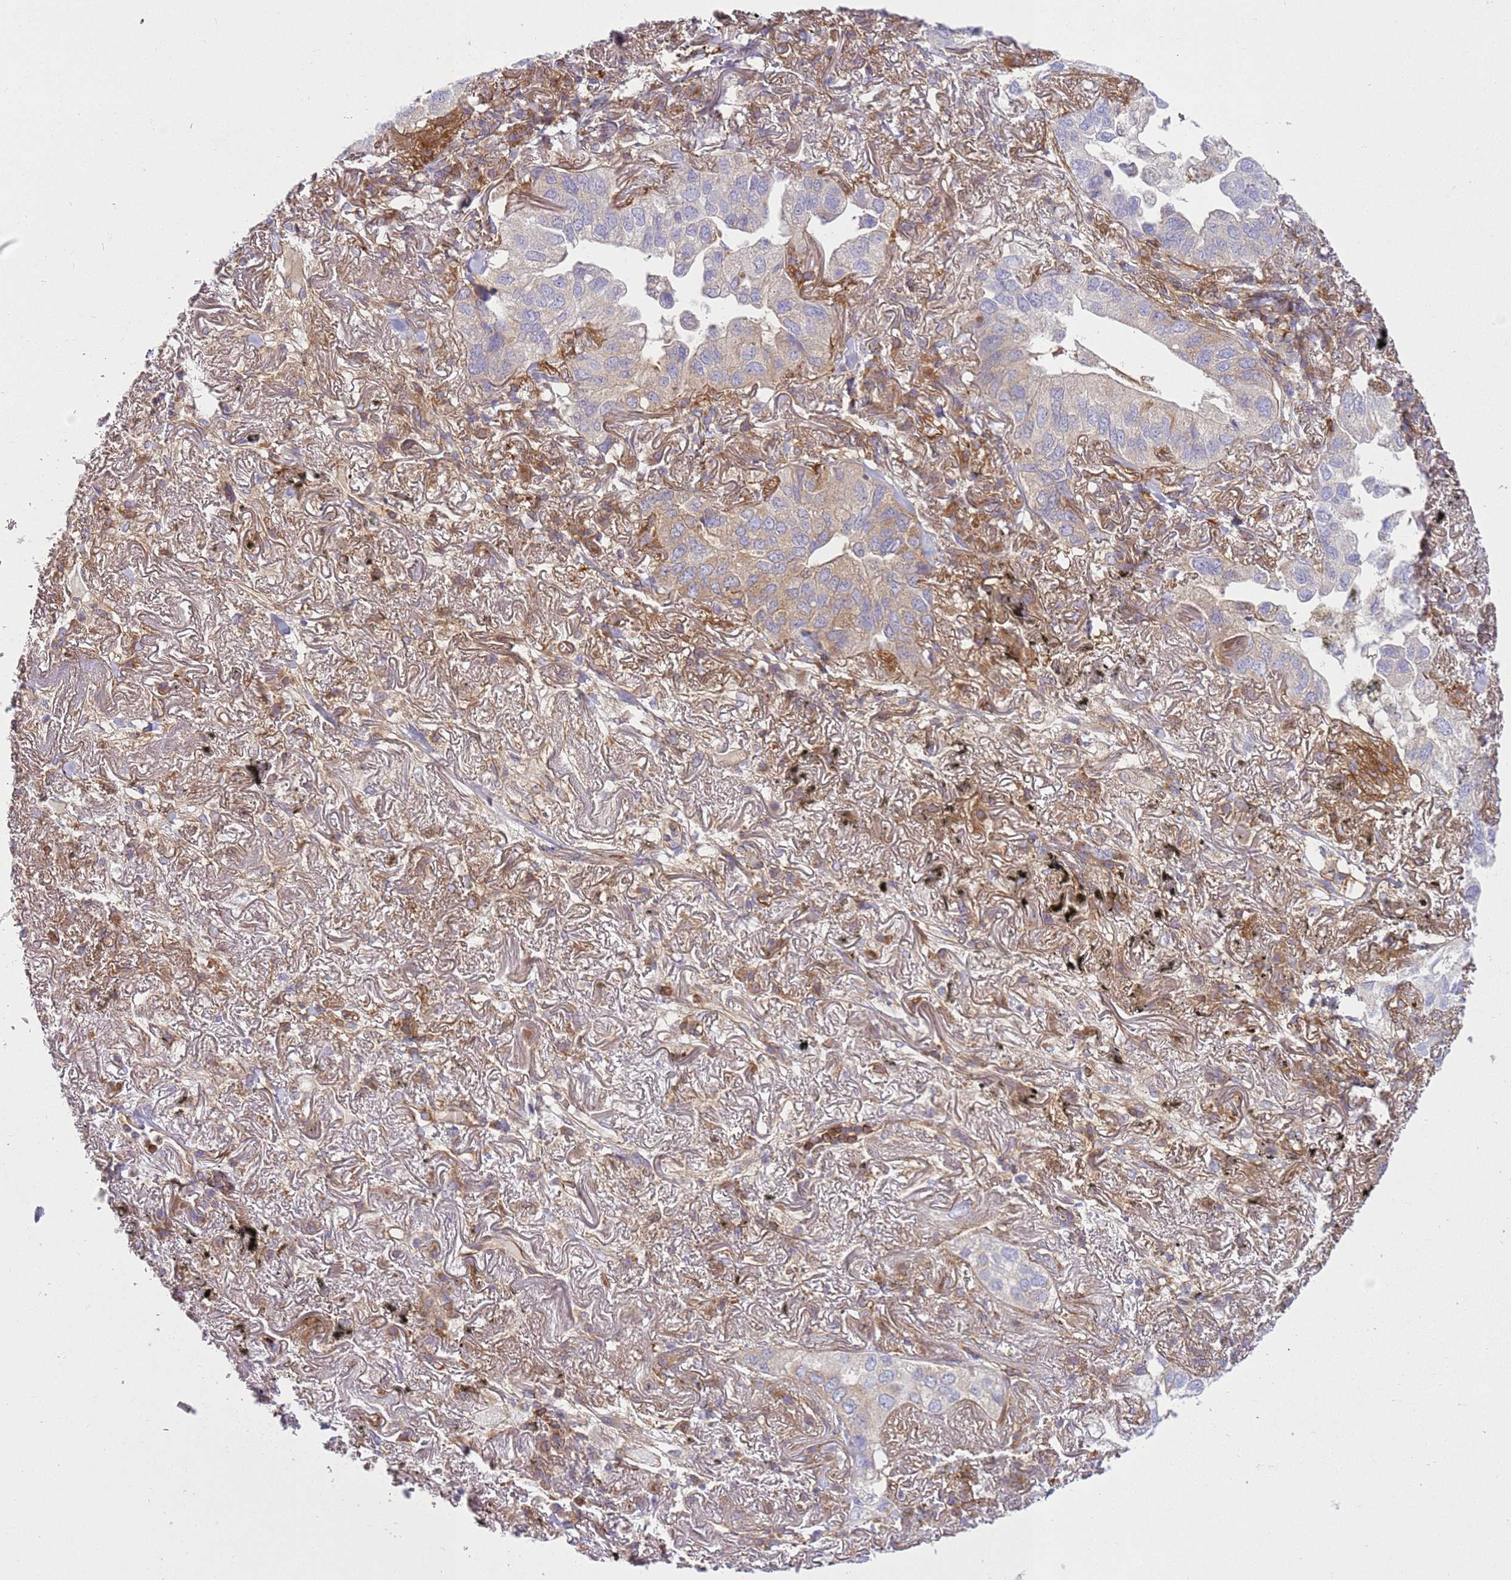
{"staining": {"intensity": "weak", "quantity": "25%-75%", "location": "cytoplasmic/membranous"}, "tissue": "lung cancer", "cell_type": "Tumor cells", "image_type": "cancer", "snomed": [{"axis": "morphology", "description": "Adenocarcinoma, NOS"}, {"axis": "topography", "description": "Lung"}], "caption": "Immunohistochemistry (DAB (3,3'-diaminobenzidine)) staining of human adenocarcinoma (lung) displays weak cytoplasmic/membranous protein positivity in approximately 25%-75% of tumor cells.", "gene": "SNX21", "patient": {"sex": "male", "age": 65}}